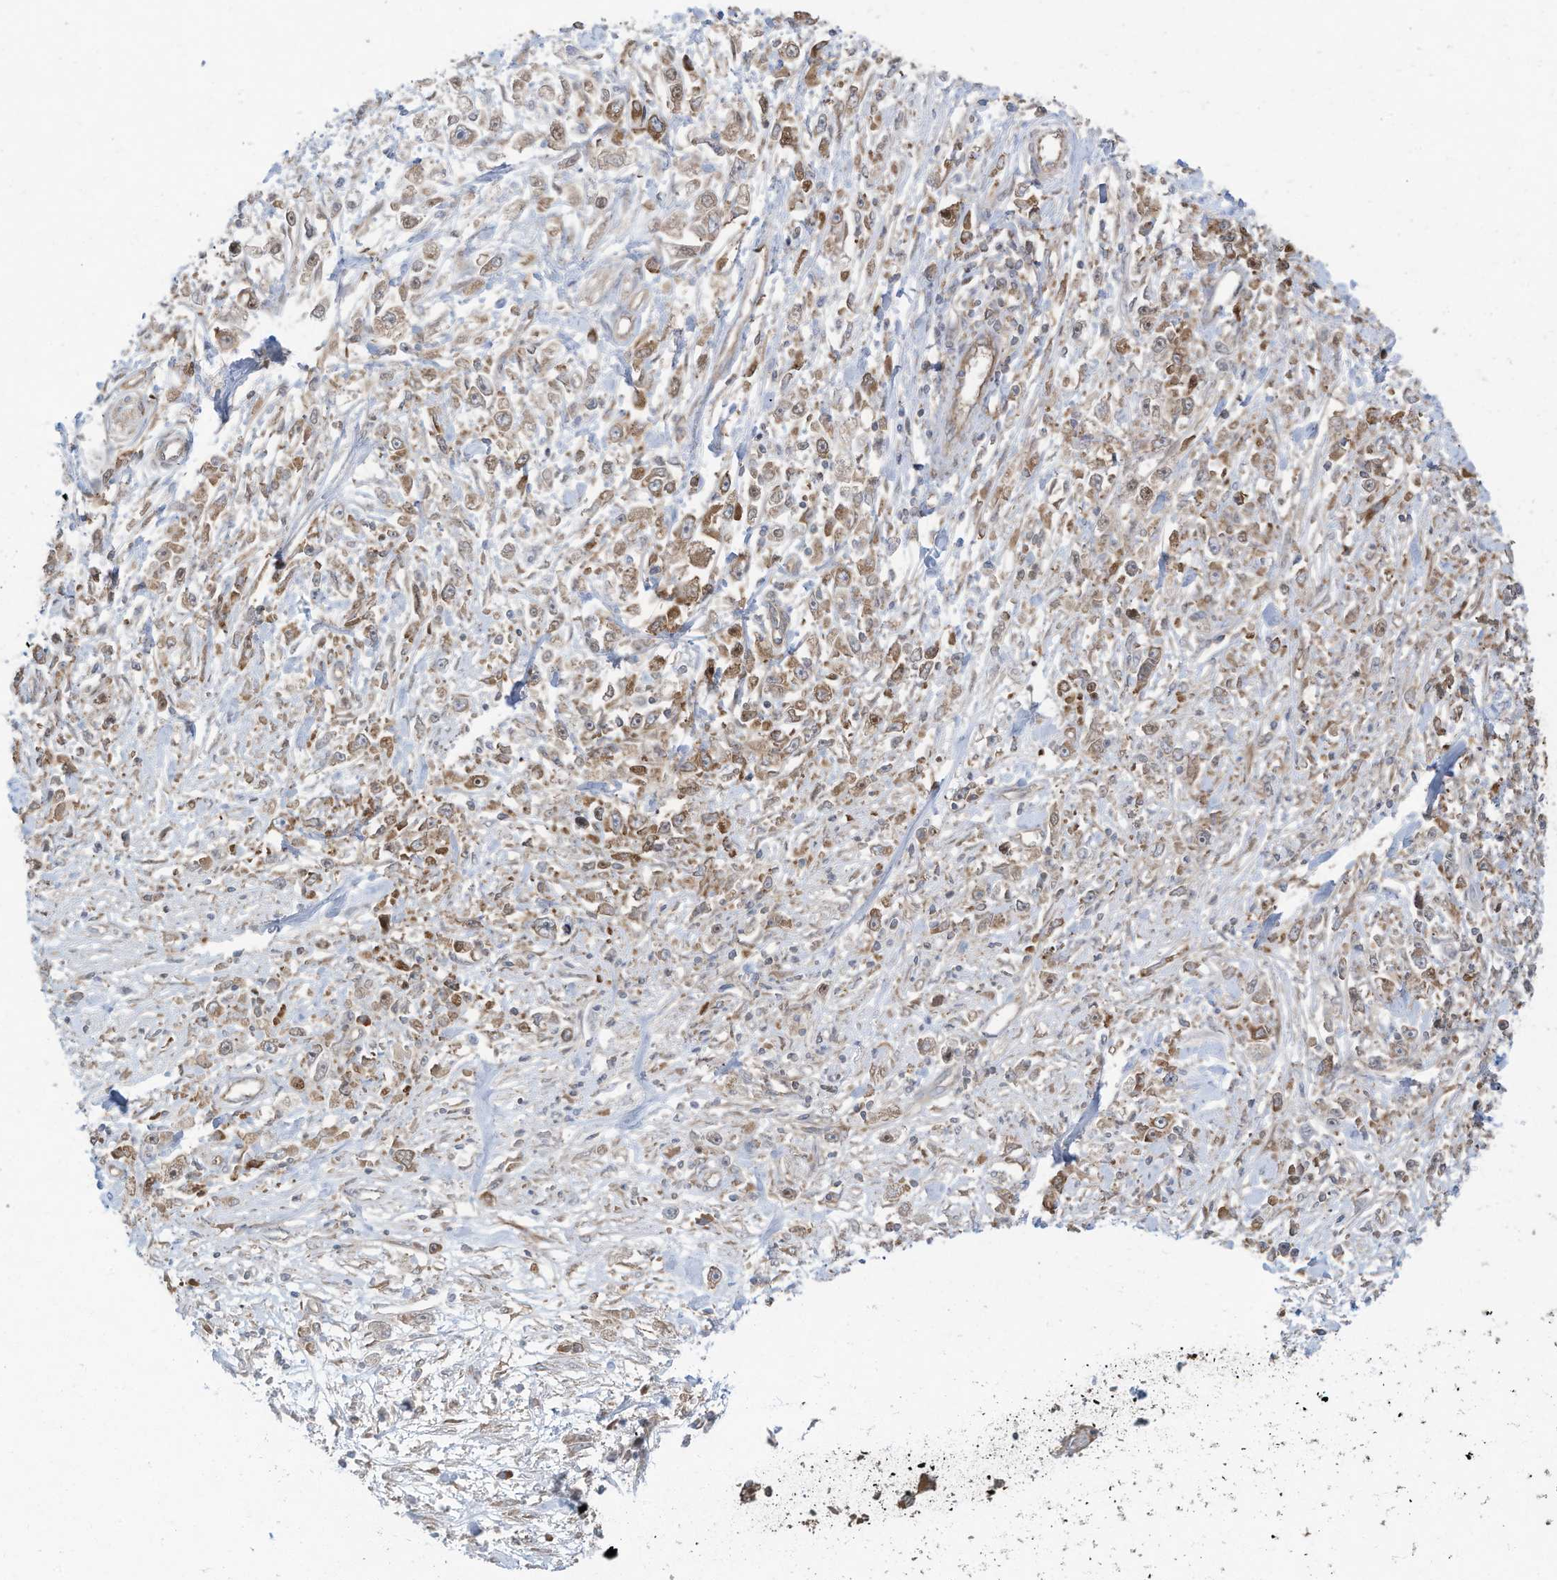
{"staining": {"intensity": "weak", "quantity": "25%-75%", "location": "cytoplasmic/membranous"}, "tissue": "stomach cancer", "cell_type": "Tumor cells", "image_type": "cancer", "snomed": [{"axis": "morphology", "description": "Adenocarcinoma, NOS"}, {"axis": "topography", "description": "Stomach"}], "caption": "Weak cytoplasmic/membranous protein staining is seen in about 25%-75% of tumor cells in stomach adenocarcinoma.", "gene": "OLA1", "patient": {"sex": "female", "age": 59}}